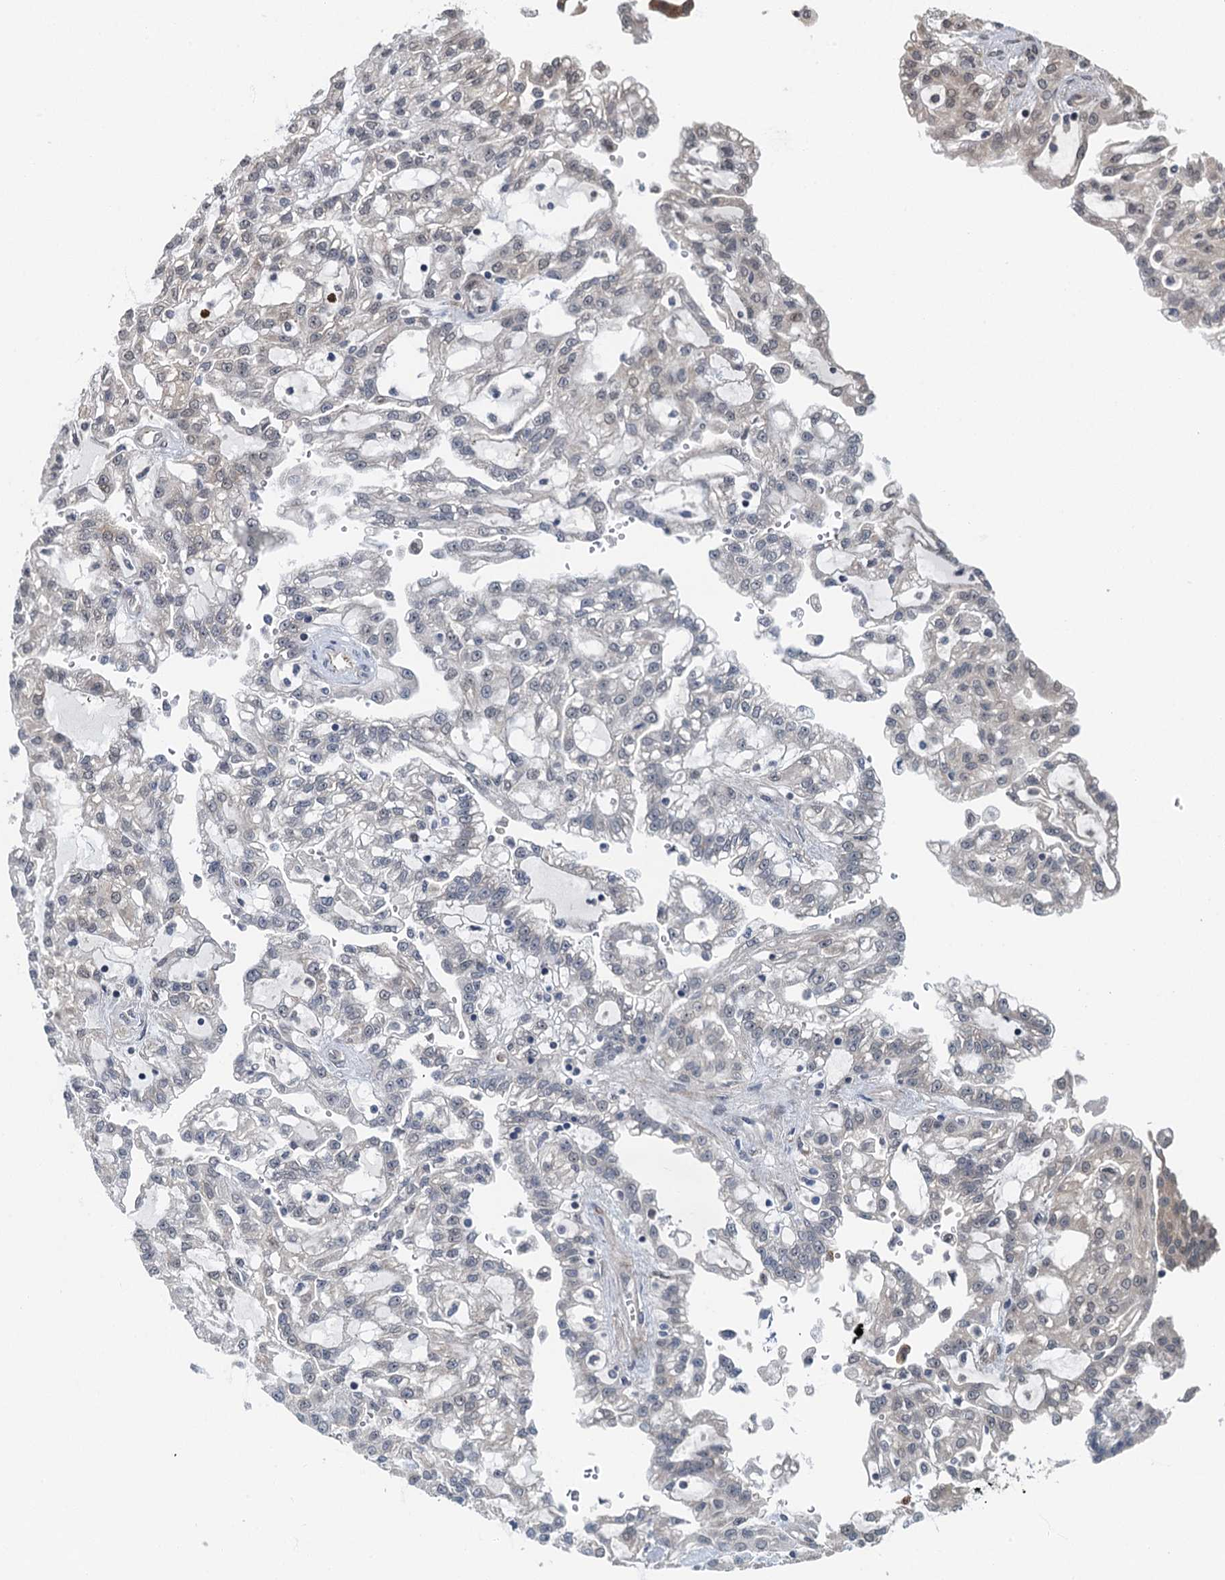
{"staining": {"intensity": "negative", "quantity": "none", "location": "none"}, "tissue": "renal cancer", "cell_type": "Tumor cells", "image_type": "cancer", "snomed": [{"axis": "morphology", "description": "Adenocarcinoma, NOS"}, {"axis": "topography", "description": "Kidney"}], "caption": "A high-resolution image shows IHC staining of renal cancer (adenocarcinoma), which displays no significant expression in tumor cells.", "gene": "WHAMM", "patient": {"sex": "male", "age": 63}}